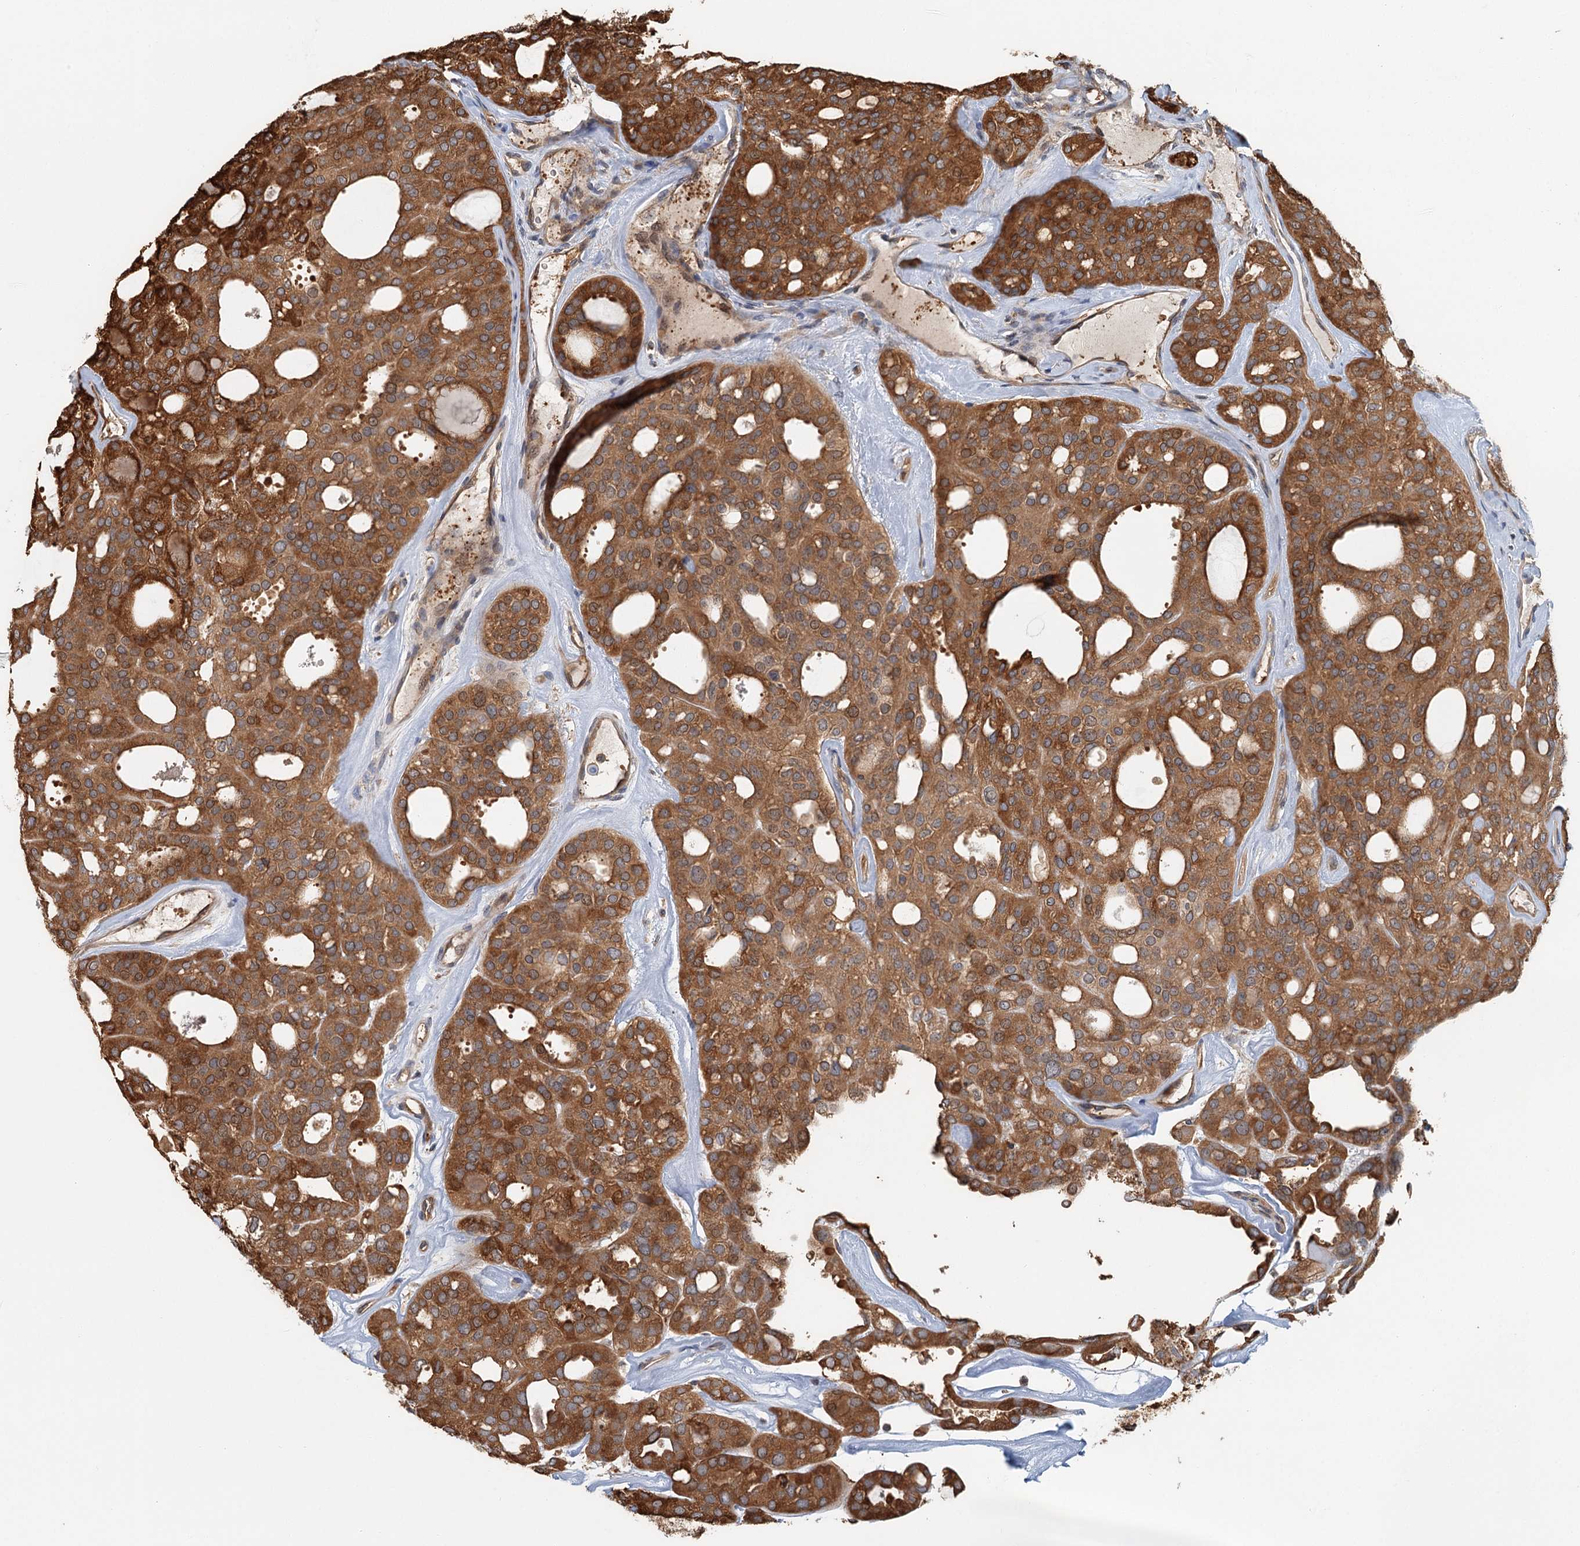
{"staining": {"intensity": "strong", "quantity": ">75%", "location": "cytoplasmic/membranous"}, "tissue": "thyroid cancer", "cell_type": "Tumor cells", "image_type": "cancer", "snomed": [{"axis": "morphology", "description": "Follicular adenoma carcinoma, NOS"}, {"axis": "topography", "description": "Thyroid gland"}], "caption": "A histopathology image of thyroid cancer (follicular adenoma carcinoma) stained for a protein displays strong cytoplasmic/membranous brown staining in tumor cells.", "gene": "ZNF527", "patient": {"sex": "male", "age": 75}}